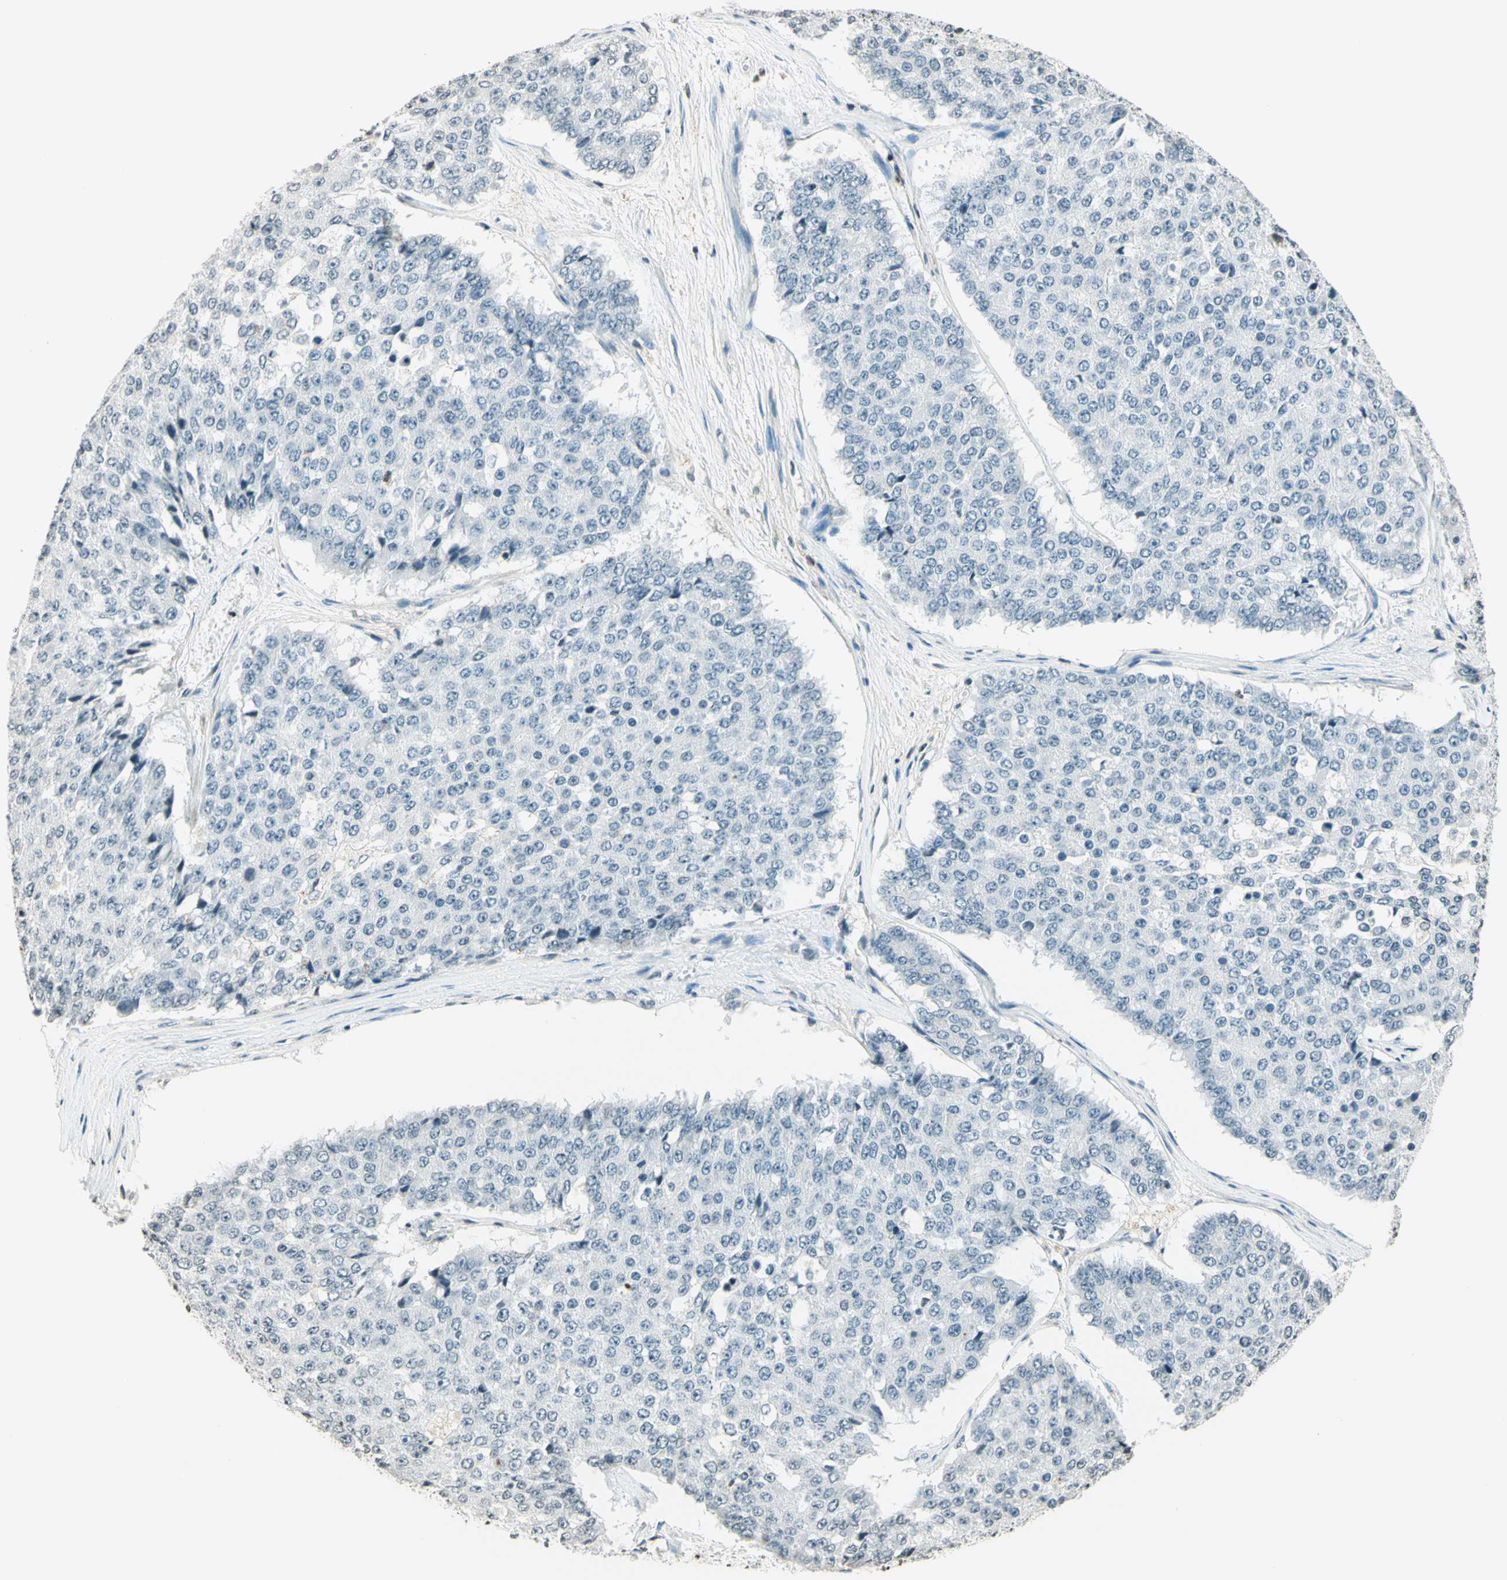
{"staining": {"intensity": "negative", "quantity": "none", "location": "none"}, "tissue": "pancreatic cancer", "cell_type": "Tumor cells", "image_type": "cancer", "snomed": [{"axis": "morphology", "description": "Adenocarcinoma, NOS"}, {"axis": "topography", "description": "Pancreas"}], "caption": "The histopathology image shows no staining of tumor cells in pancreatic adenocarcinoma.", "gene": "WIPF1", "patient": {"sex": "male", "age": 50}}